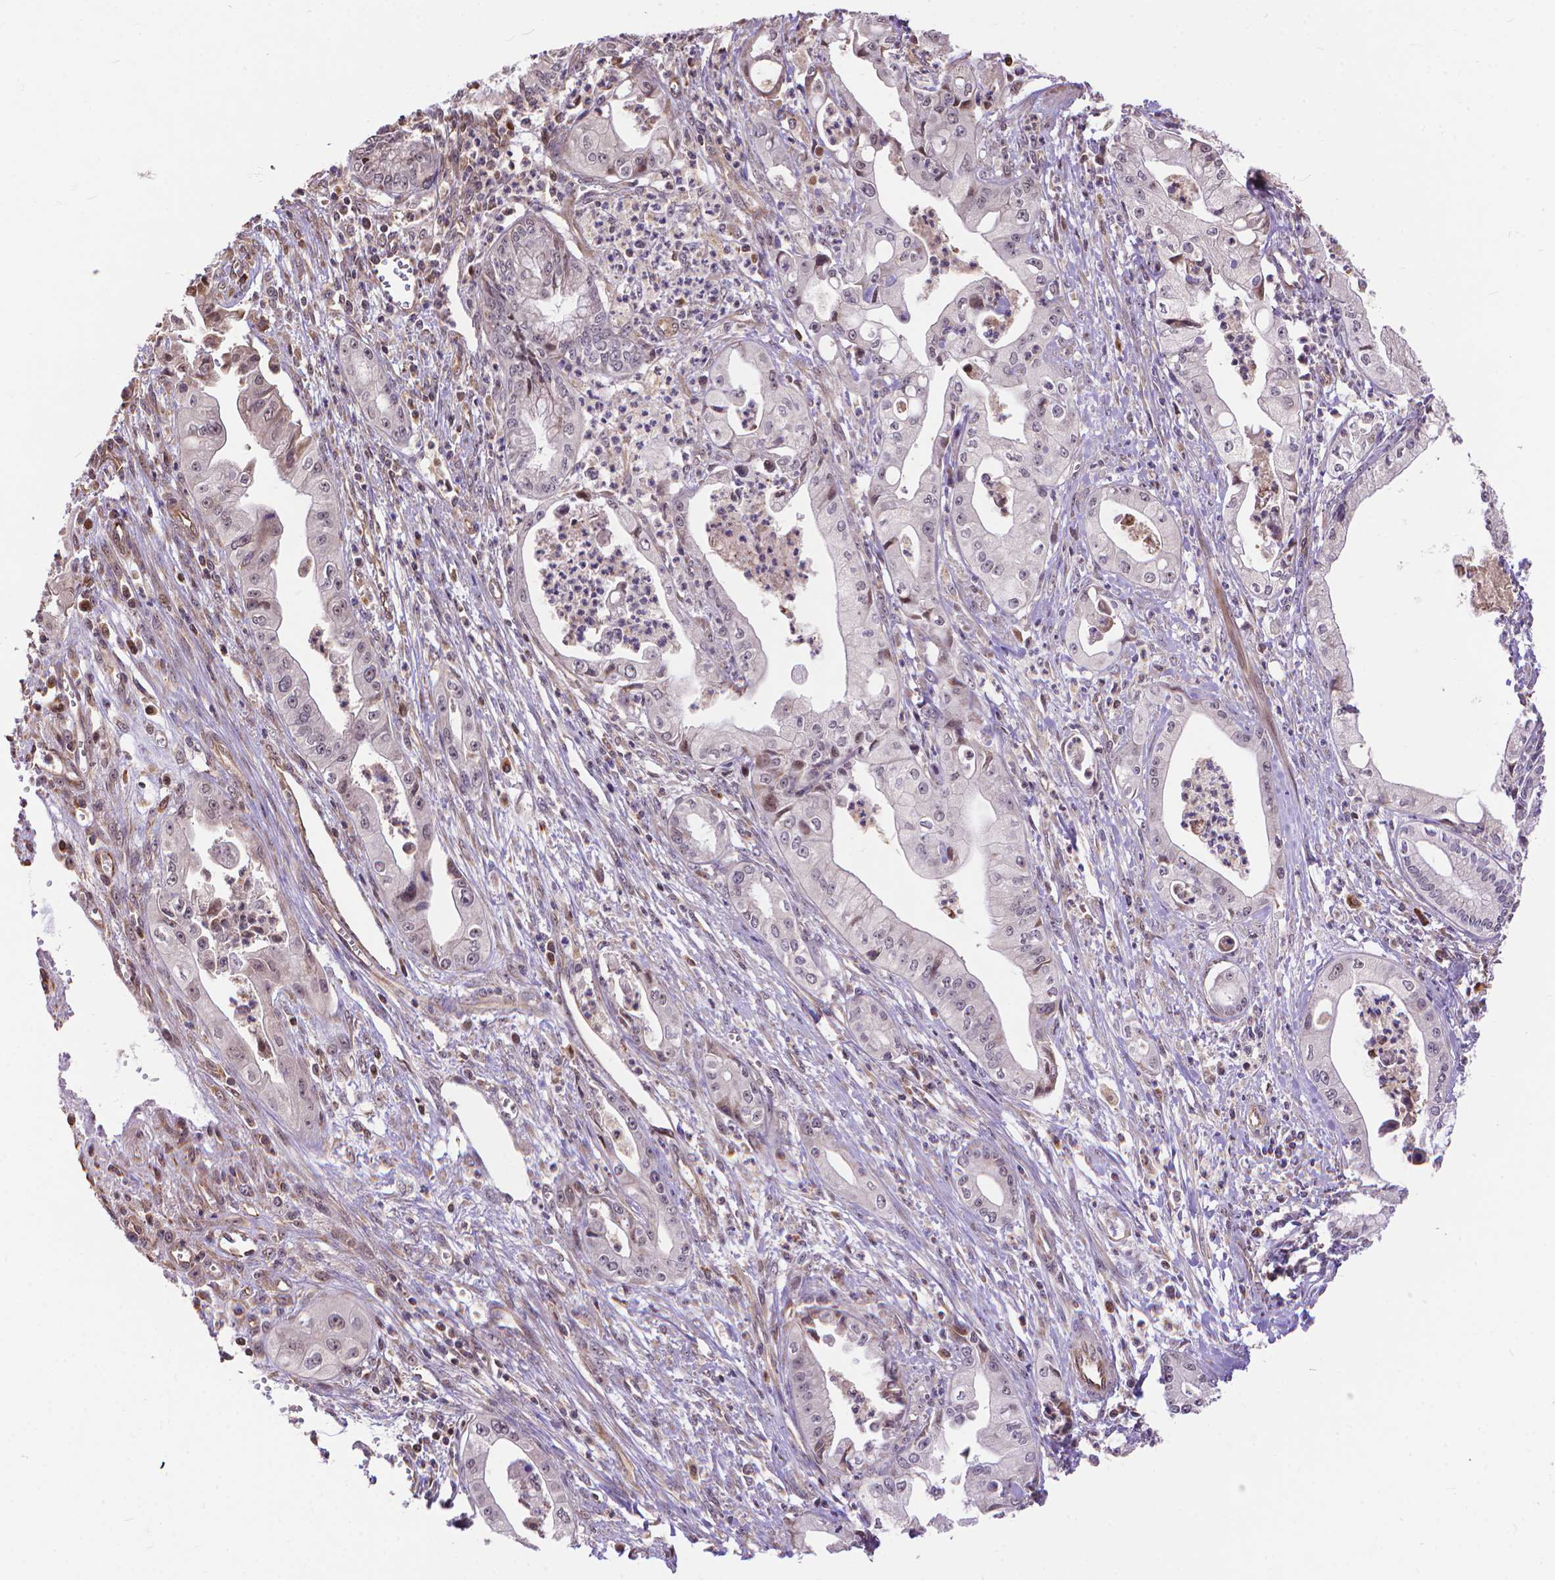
{"staining": {"intensity": "negative", "quantity": "none", "location": "none"}, "tissue": "pancreatic cancer", "cell_type": "Tumor cells", "image_type": "cancer", "snomed": [{"axis": "morphology", "description": "Adenocarcinoma, NOS"}, {"axis": "topography", "description": "Pancreas"}], "caption": "Adenocarcinoma (pancreatic) stained for a protein using IHC shows no expression tumor cells.", "gene": "TMEM135", "patient": {"sex": "female", "age": 65}}